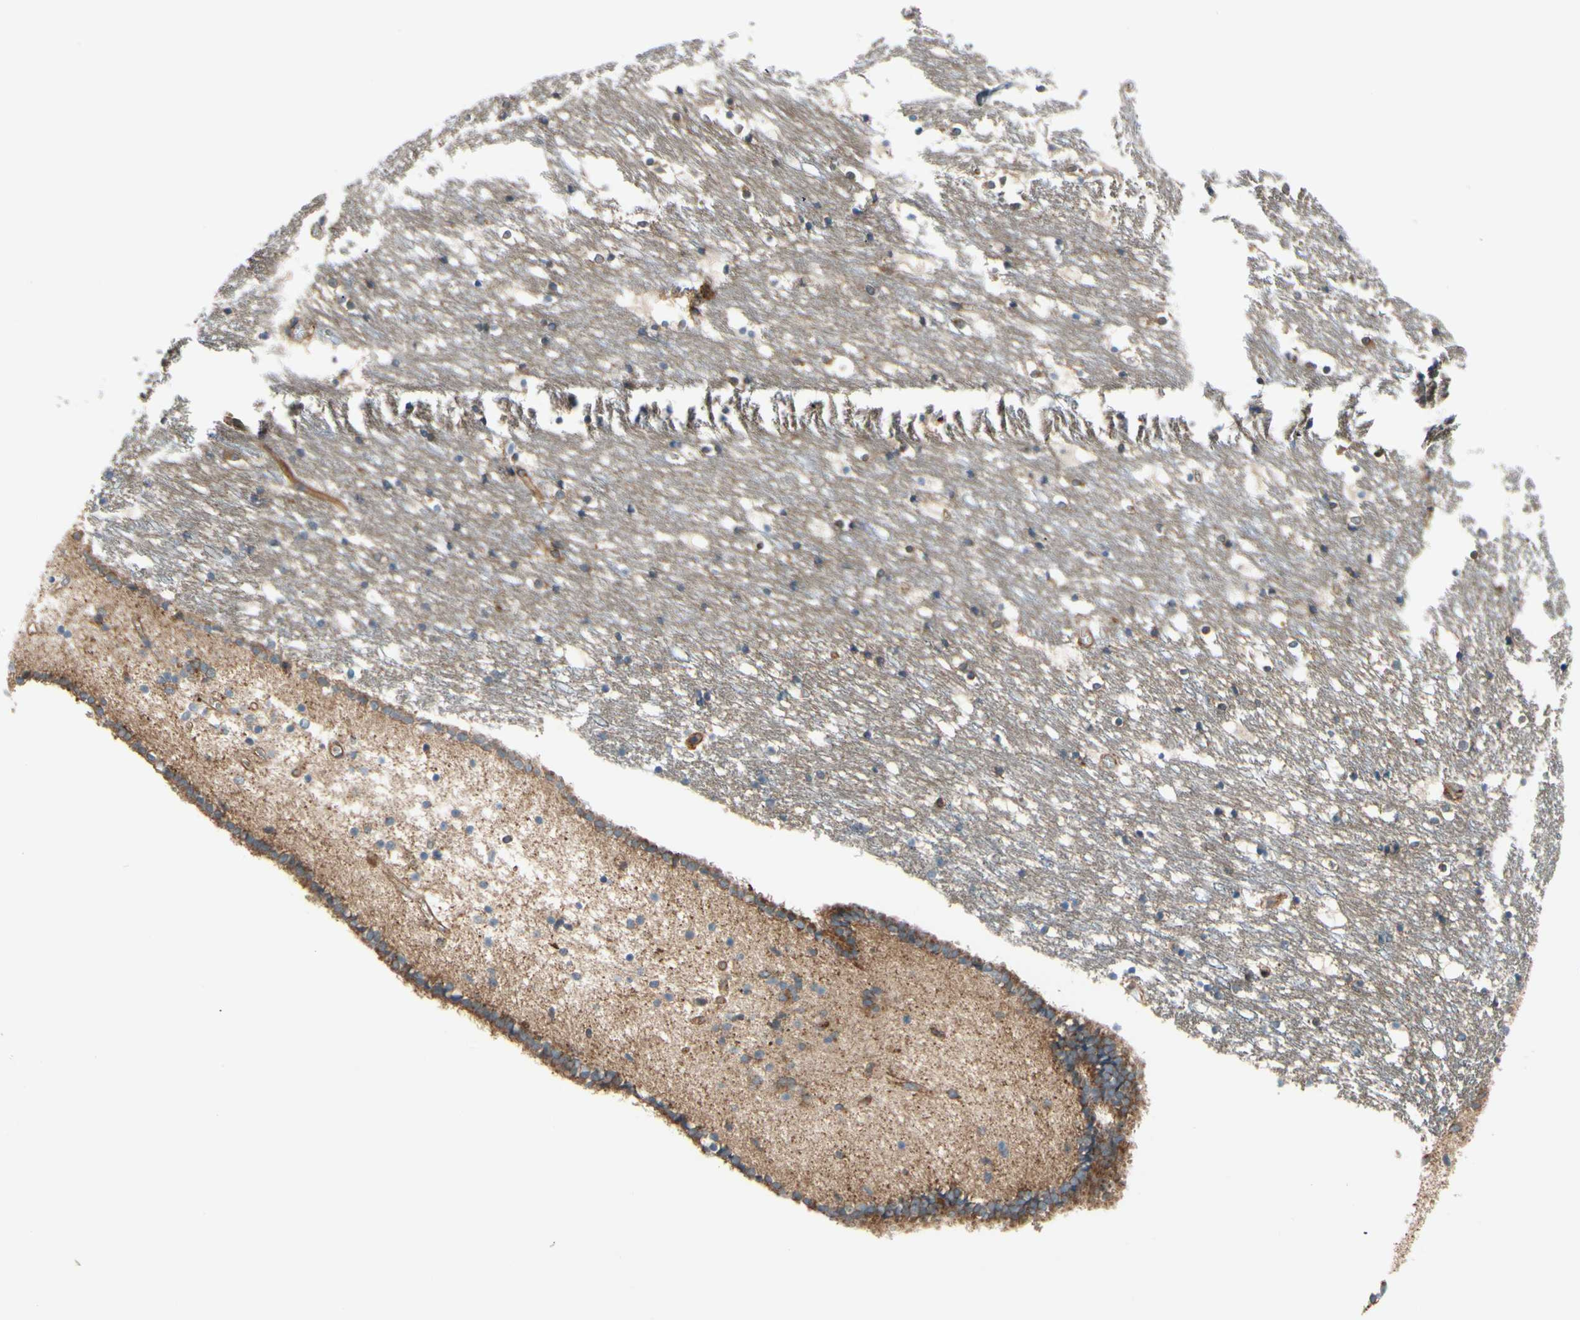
{"staining": {"intensity": "moderate", "quantity": "25%-75%", "location": "cytoplasmic/membranous"}, "tissue": "caudate", "cell_type": "Glial cells", "image_type": "normal", "snomed": [{"axis": "morphology", "description": "Normal tissue, NOS"}, {"axis": "topography", "description": "Lateral ventricle wall"}], "caption": "Immunohistochemistry image of unremarkable human caudate stained for a protein (brown), which exhibits medium levels of moderate cytoplasmic/membranous positivity in about 25%-75% of glial cells.", "gene": "EPS15", "patient": {"sex": "male", "age": 45}}